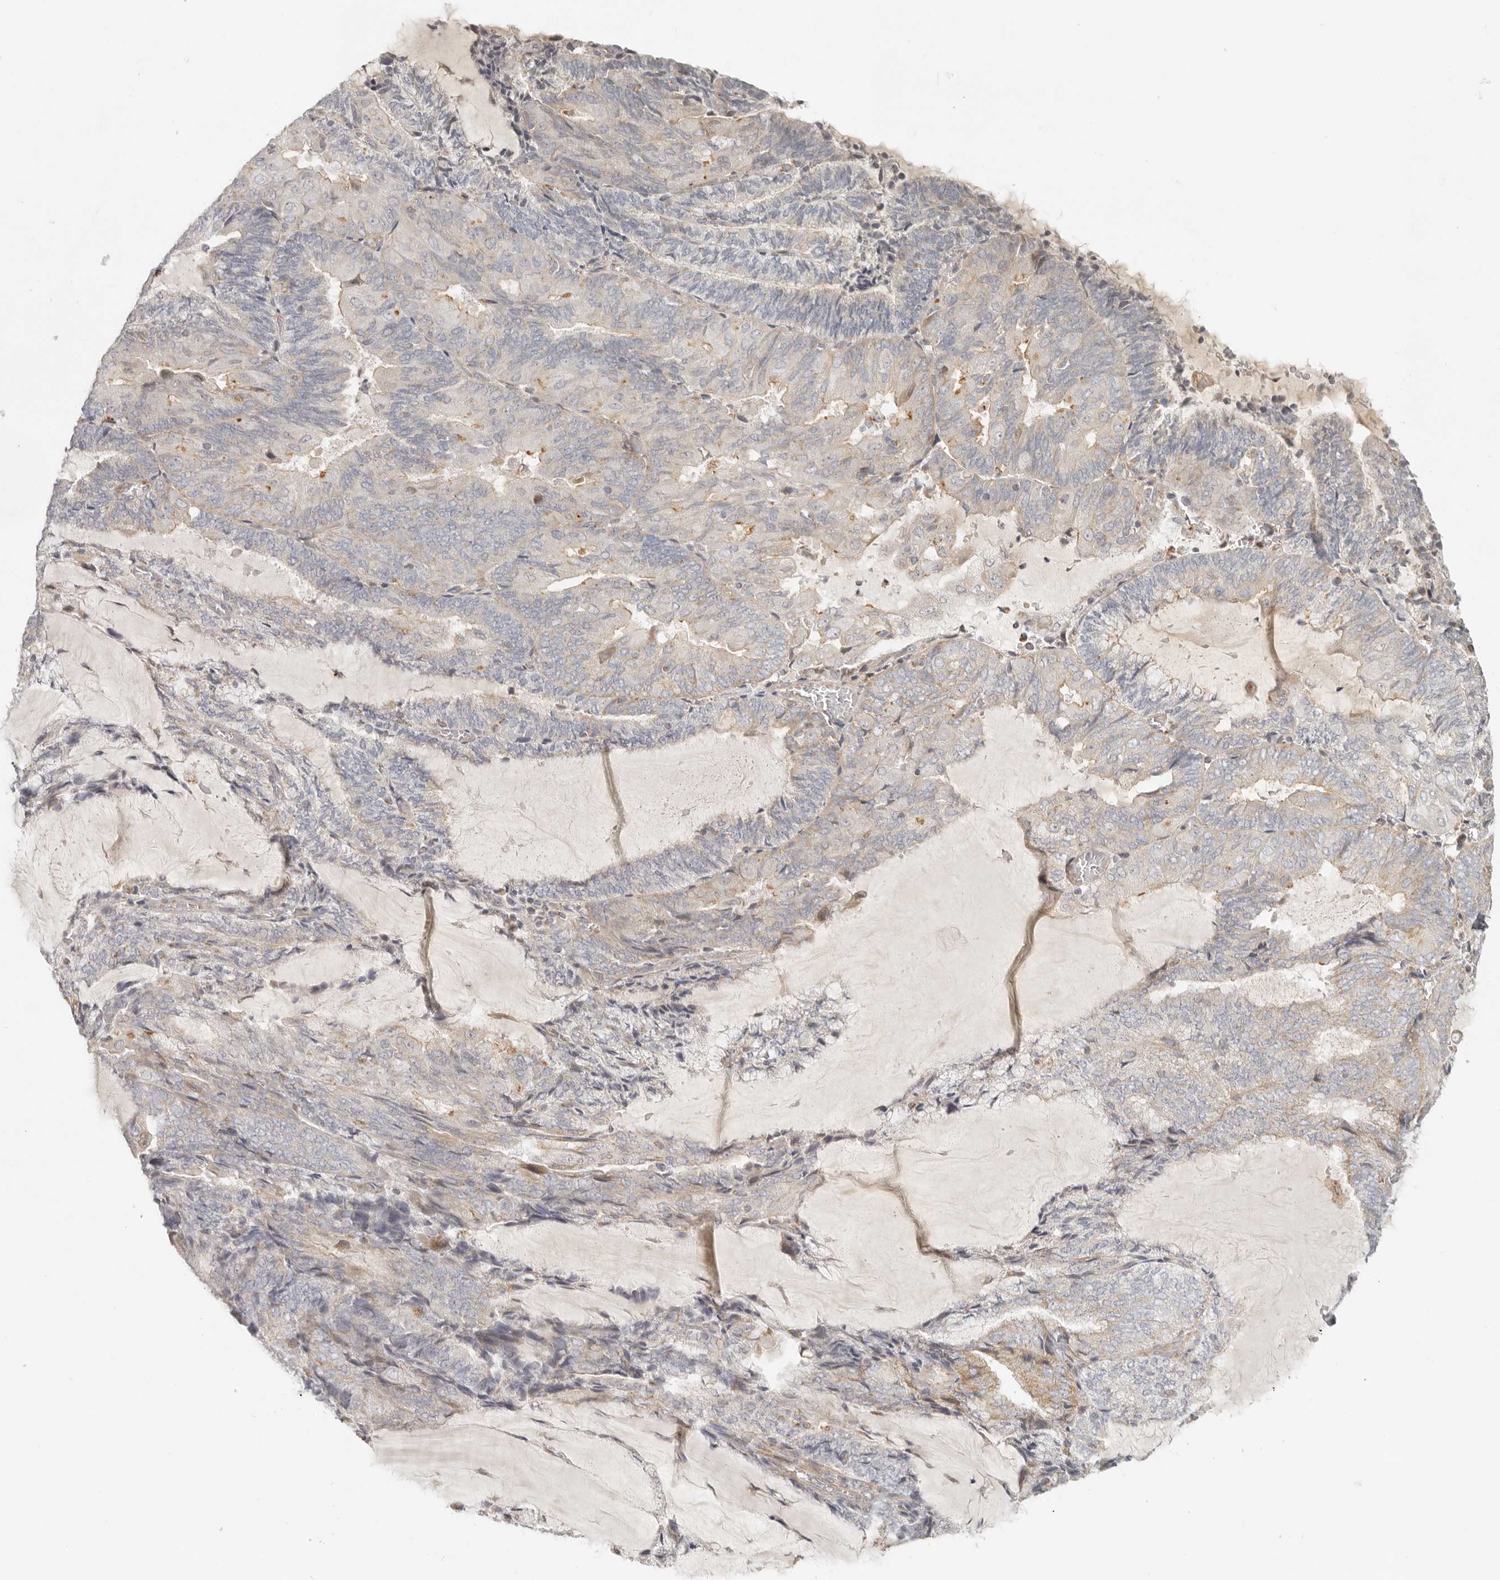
{"staining": {"intensity": "weak", "quantity": "<25%", "location": "cytoplasmic/membranous"}, "tissue": "endometrial cancer", "cell_type": "Tumor cells", "image_type": "cancer", "snomed": [{"axis": "morphology", "description": "Adenocarcinoma, NOS"}, {"axis": "topography", "description": "Endometrium"}], "caption": "Immunohistochemistry (IHC) of endometrial adenocarcinoma demonstrates no positivity in tumor cells. The staining was performed using DAB to visualize the protein expression in brown, while the nuclei were stained in blue with hematoxylin (Magnification: 20x).", "gene": "KDF1", "patient": {"sex": "female", "age": 81}}